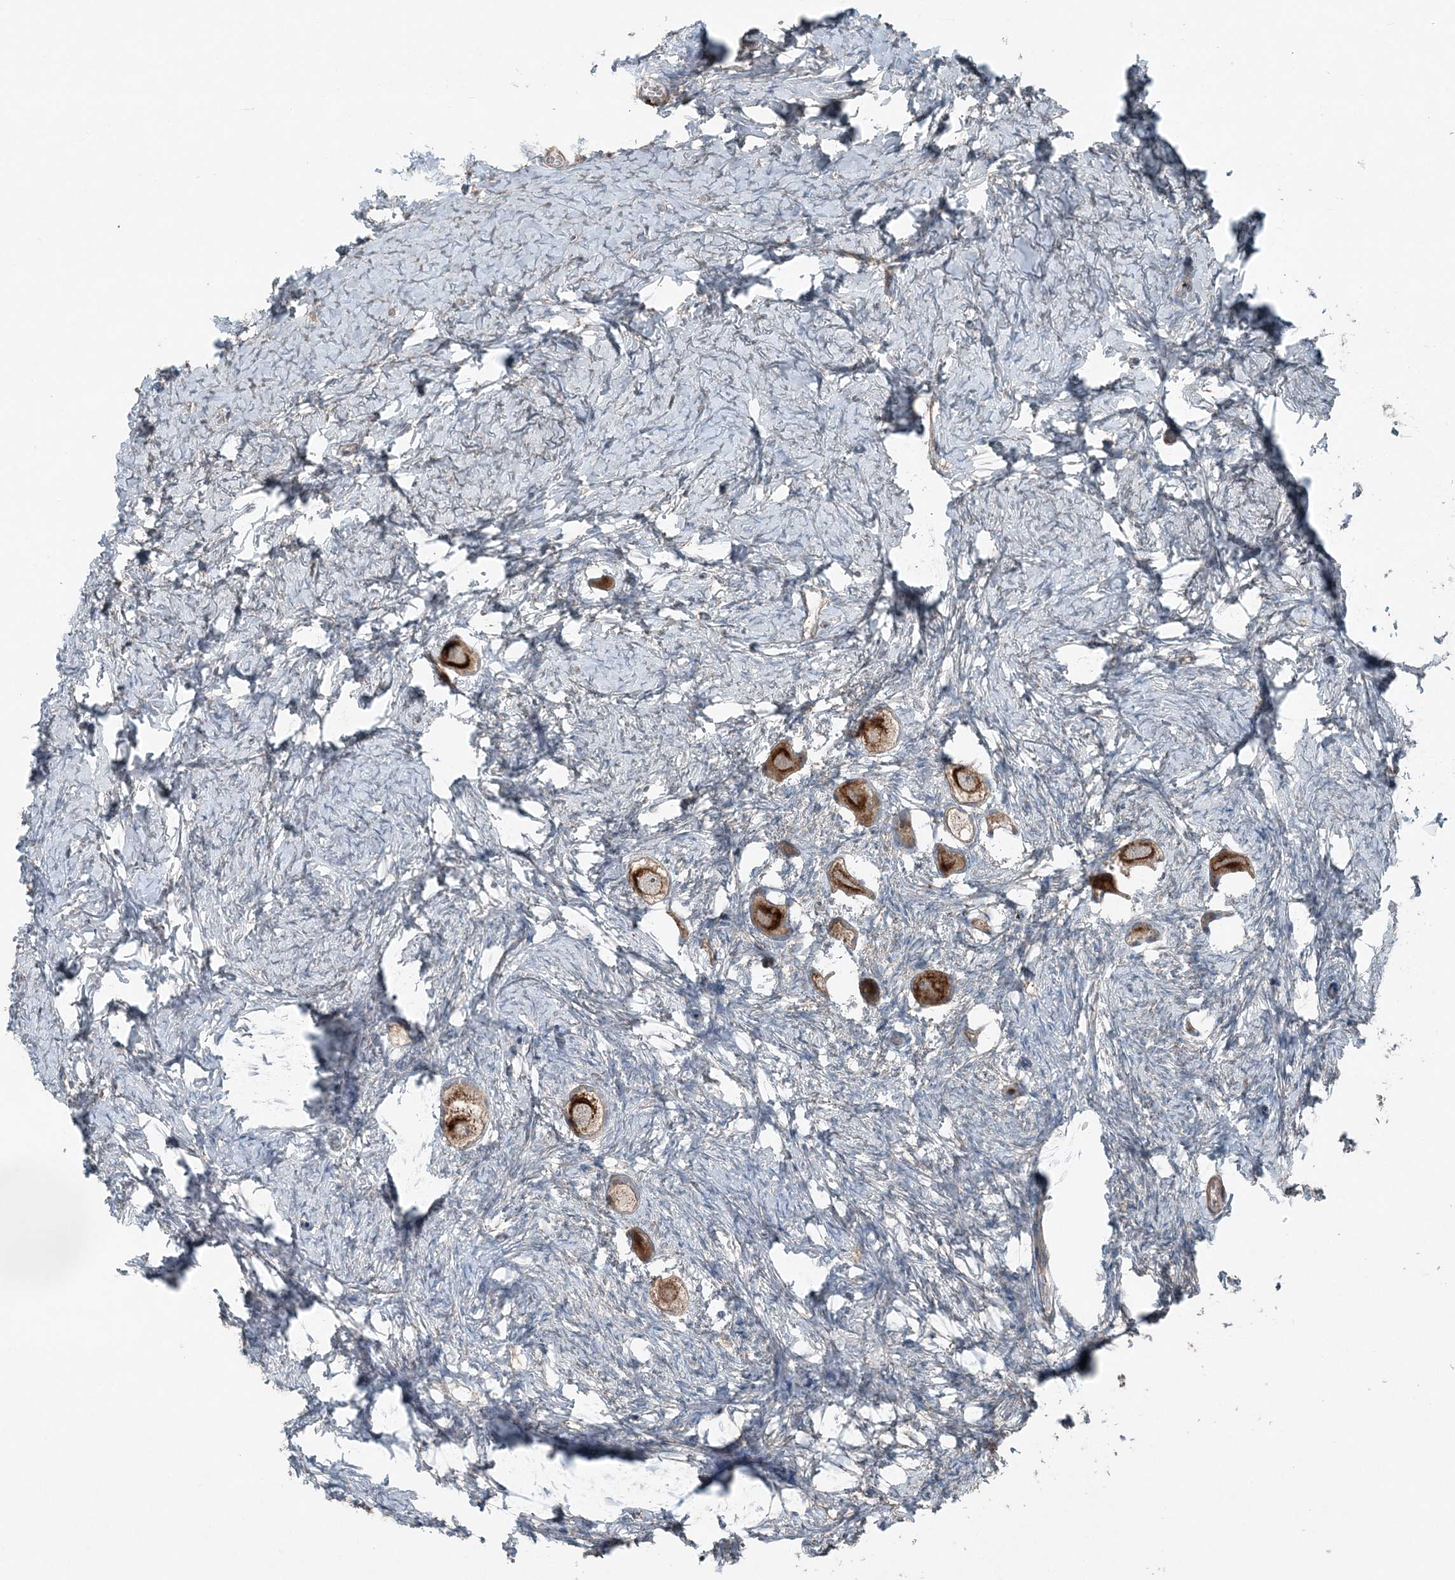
{"staining": {"intensity": "strong", "quantity": ">75%", "location": "cytoplasmic/membranous"}, "tissue": "ovary", "cell_type": "Follicle cells", "image_type": "normal", "snomed": [{"axis": "morphology", "description": "Normal tissue, NOS"}, {"axis": "topography", "description": "Ovary"}], "caption": "Immunohistochemistry (IHC) of benign ovary reveals high levels of strong cytoplasmic/membranous expression in about >75% of follicle cells. (IHC, brightfield microscopy, high magnification).", "gene": "KY", "patient": {"sex": "female", "age": 27}}